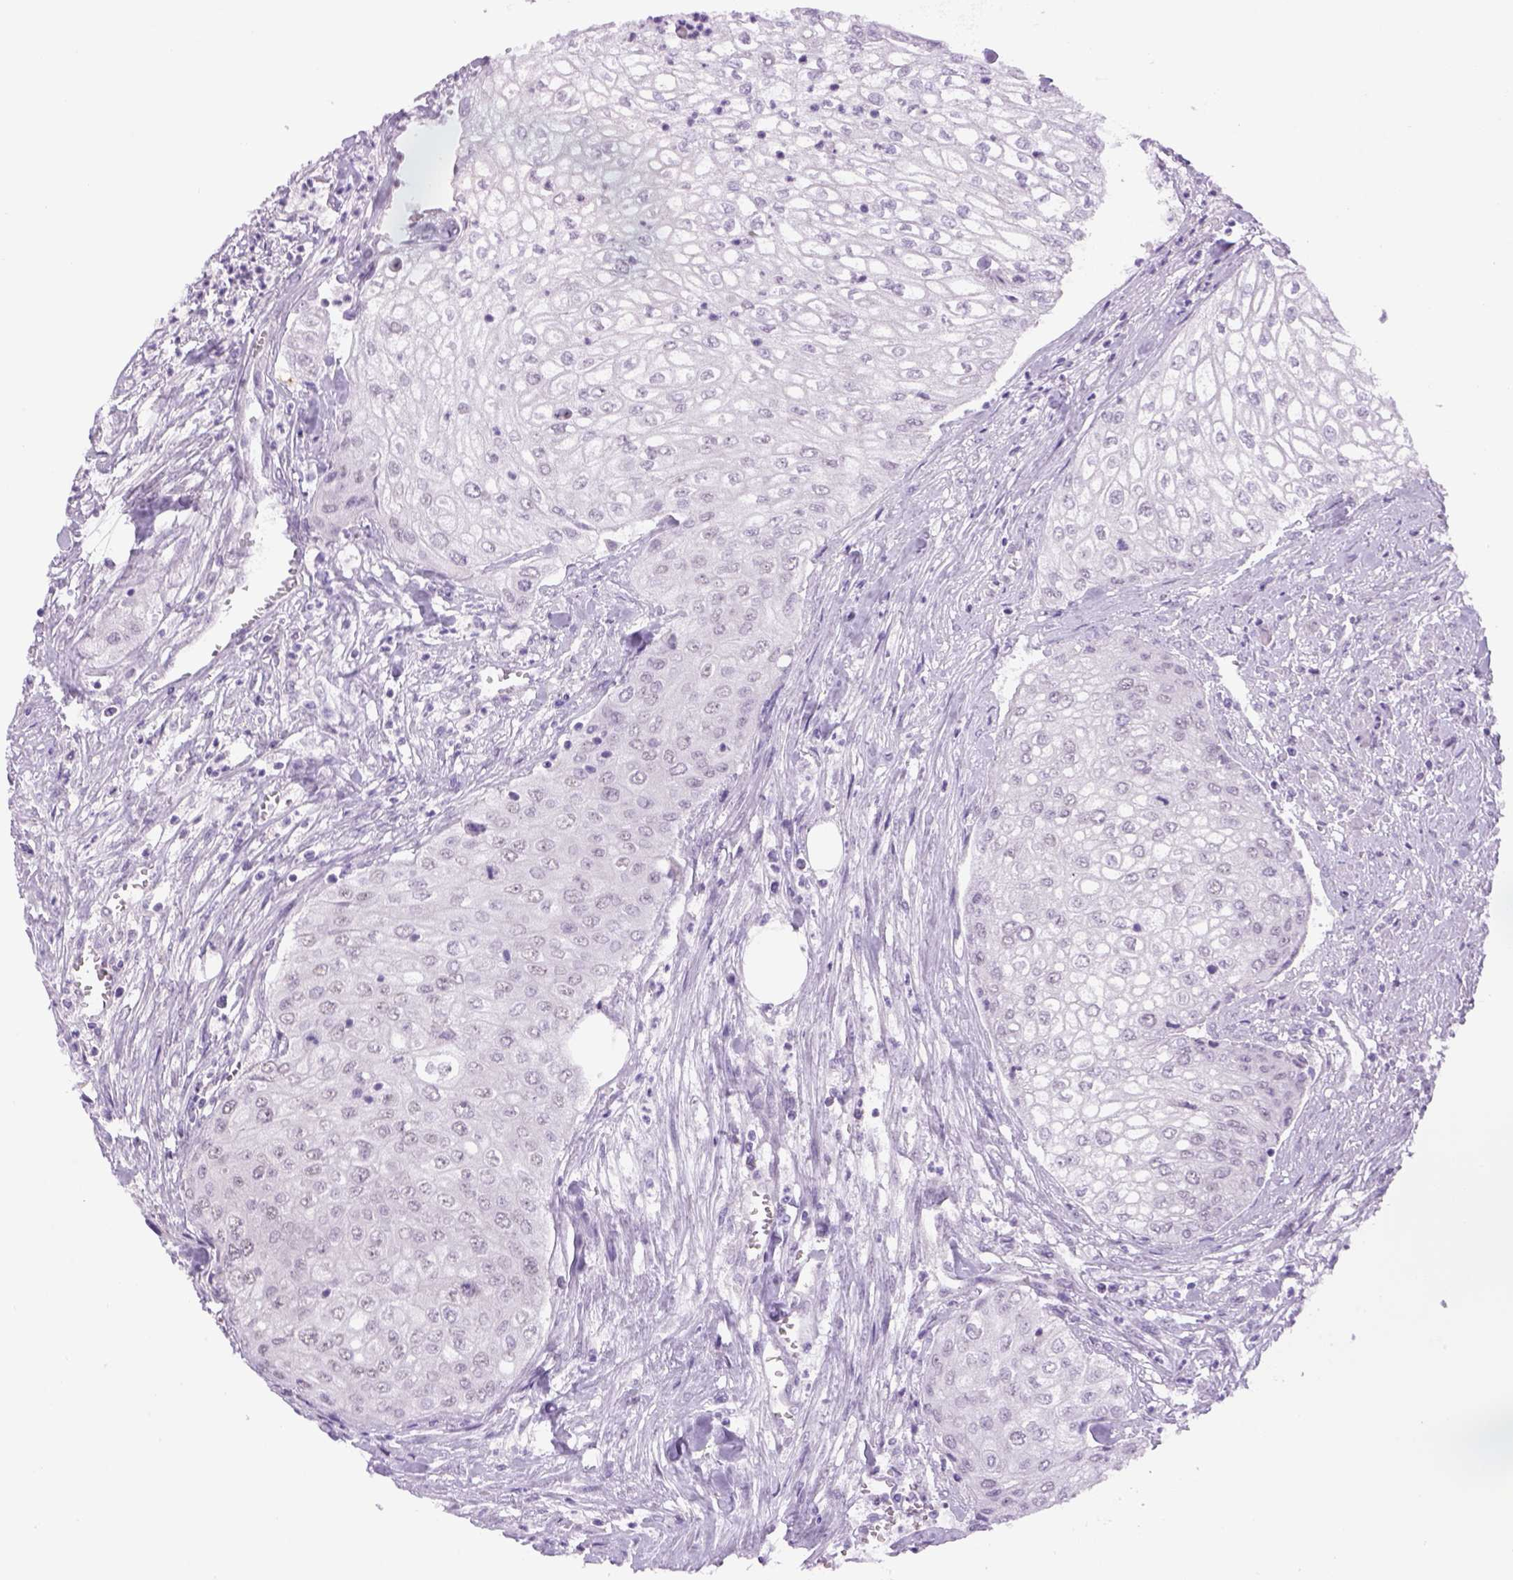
{"staining": {"intensity": "negative", "quantity": "none", "location": "none"}, "tissue": "urothelial cancer", "cell_type": "Tumor cells", "image_type": "cancer", "snomed": [{"axis": "morphology", "description": "Urothelial carcinoma, High grade"}, {"axis": "topography", "description": "Urinary bladder"}], "caption": "High magnification brightfield microscopy of urothelial cancer stained with DAB (brown) and counterstained with hematoxylin (blue): tumor cells show no significant expression. (Brightfield microscopy of DAB (3,3'-diaminobenzidine) IHC at high magnification).", "gene": "DBH", "patient": {"sex": "male", "age": 62}}